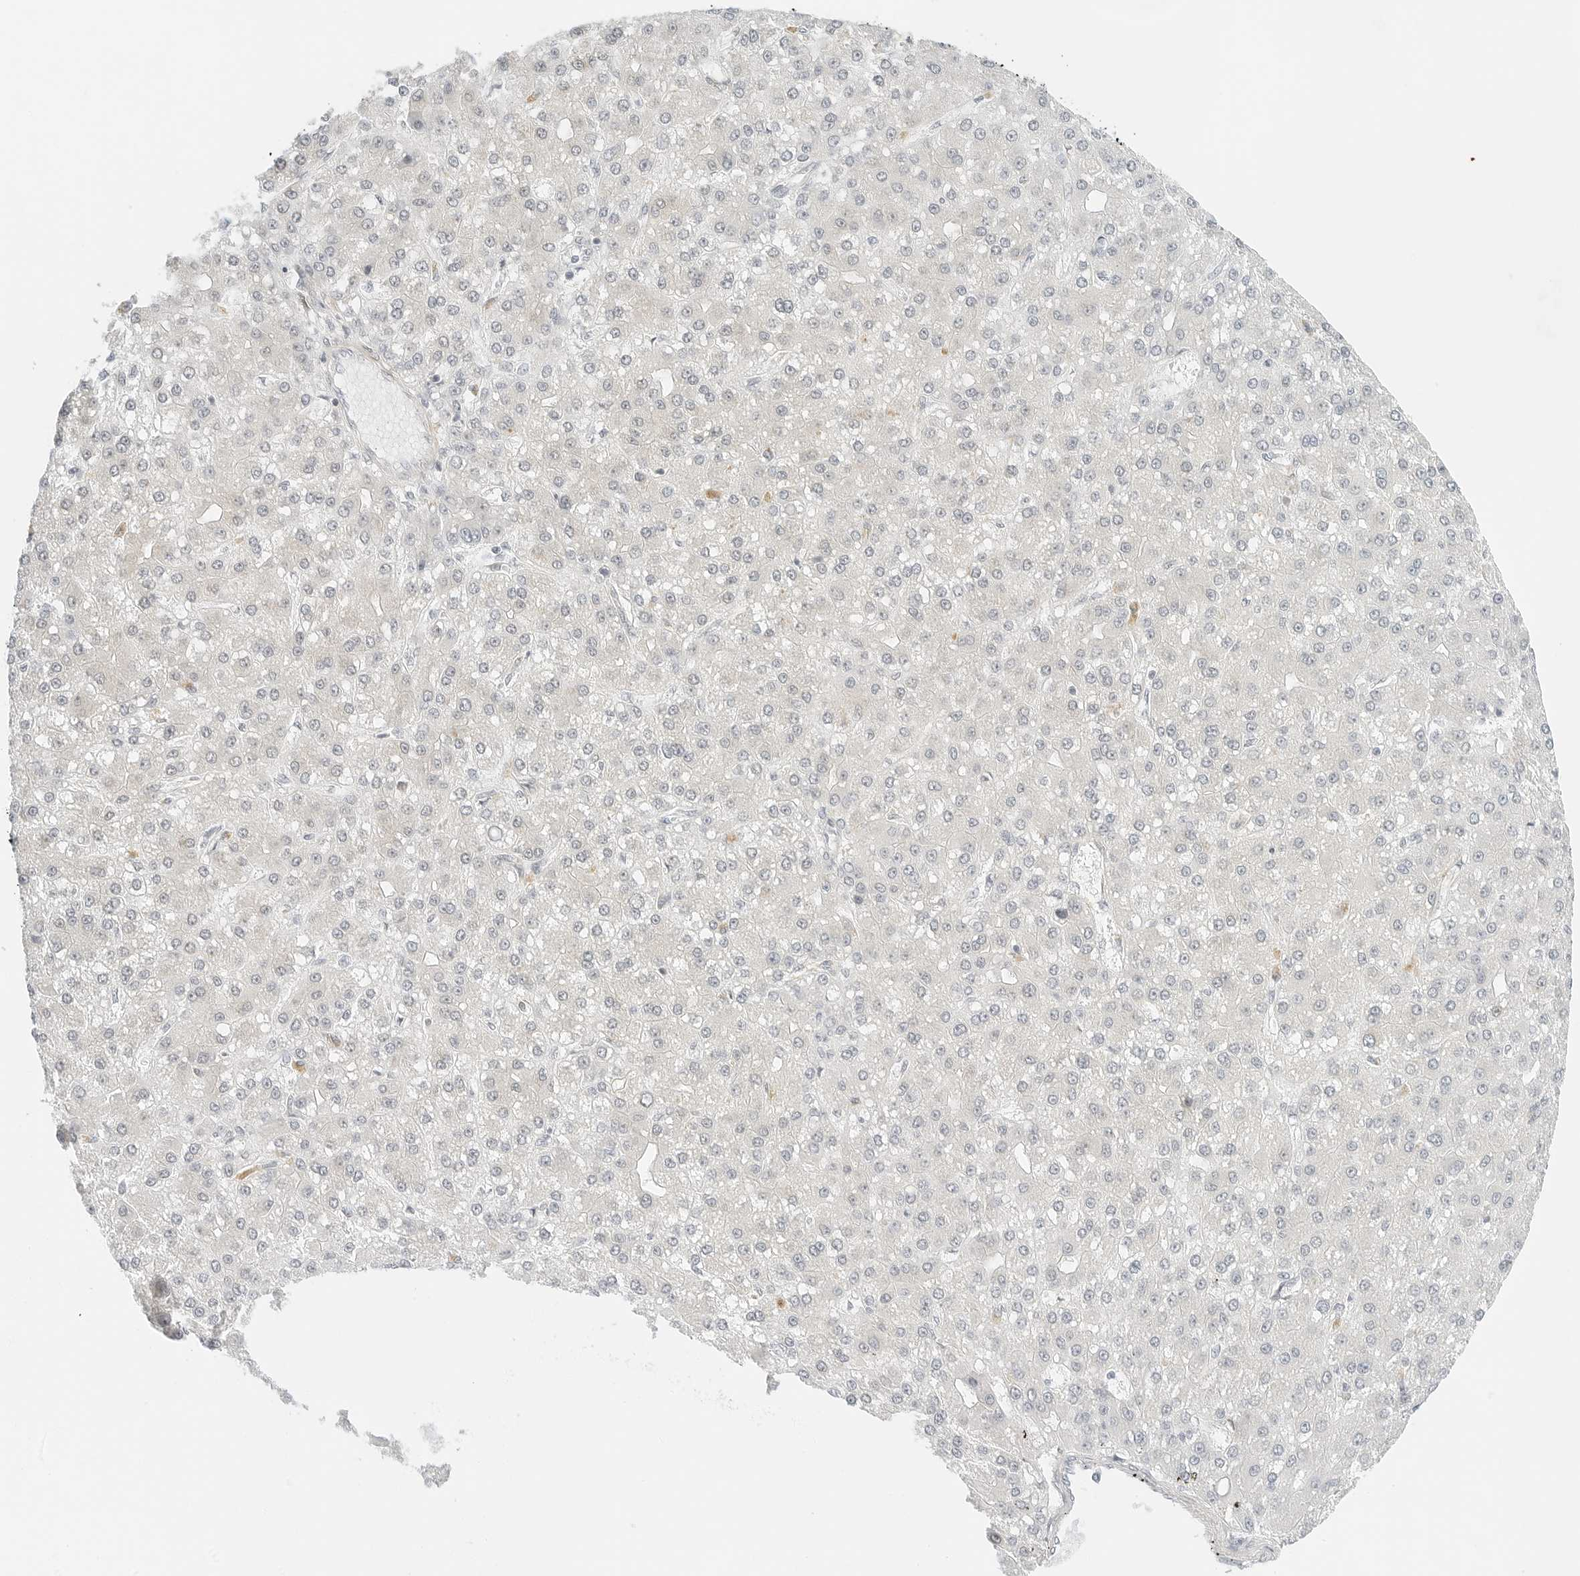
{"staining": {"intensity": "negative", "quantity": "none", "location": "none"}, "tissue": "liver cancer", "cell_type": "Tumor cells", "image_type": "cancer", "snomed": [{"axis": "morphology", "description": "Carcinoma, Hepatocellular, NOS"}, {"axis": "topography", "description": "Liver"}], "caption": "IHC image of liver cancer stained for a protein (brown), which reveals no positivity in tumor cells. (Stains: DAB IHC with hematoxylin counter stain, Microscopy: brightfield microscopy at high magnification).", "gene": "NEO1", "patient": {"sex": "male", "age": 67}}